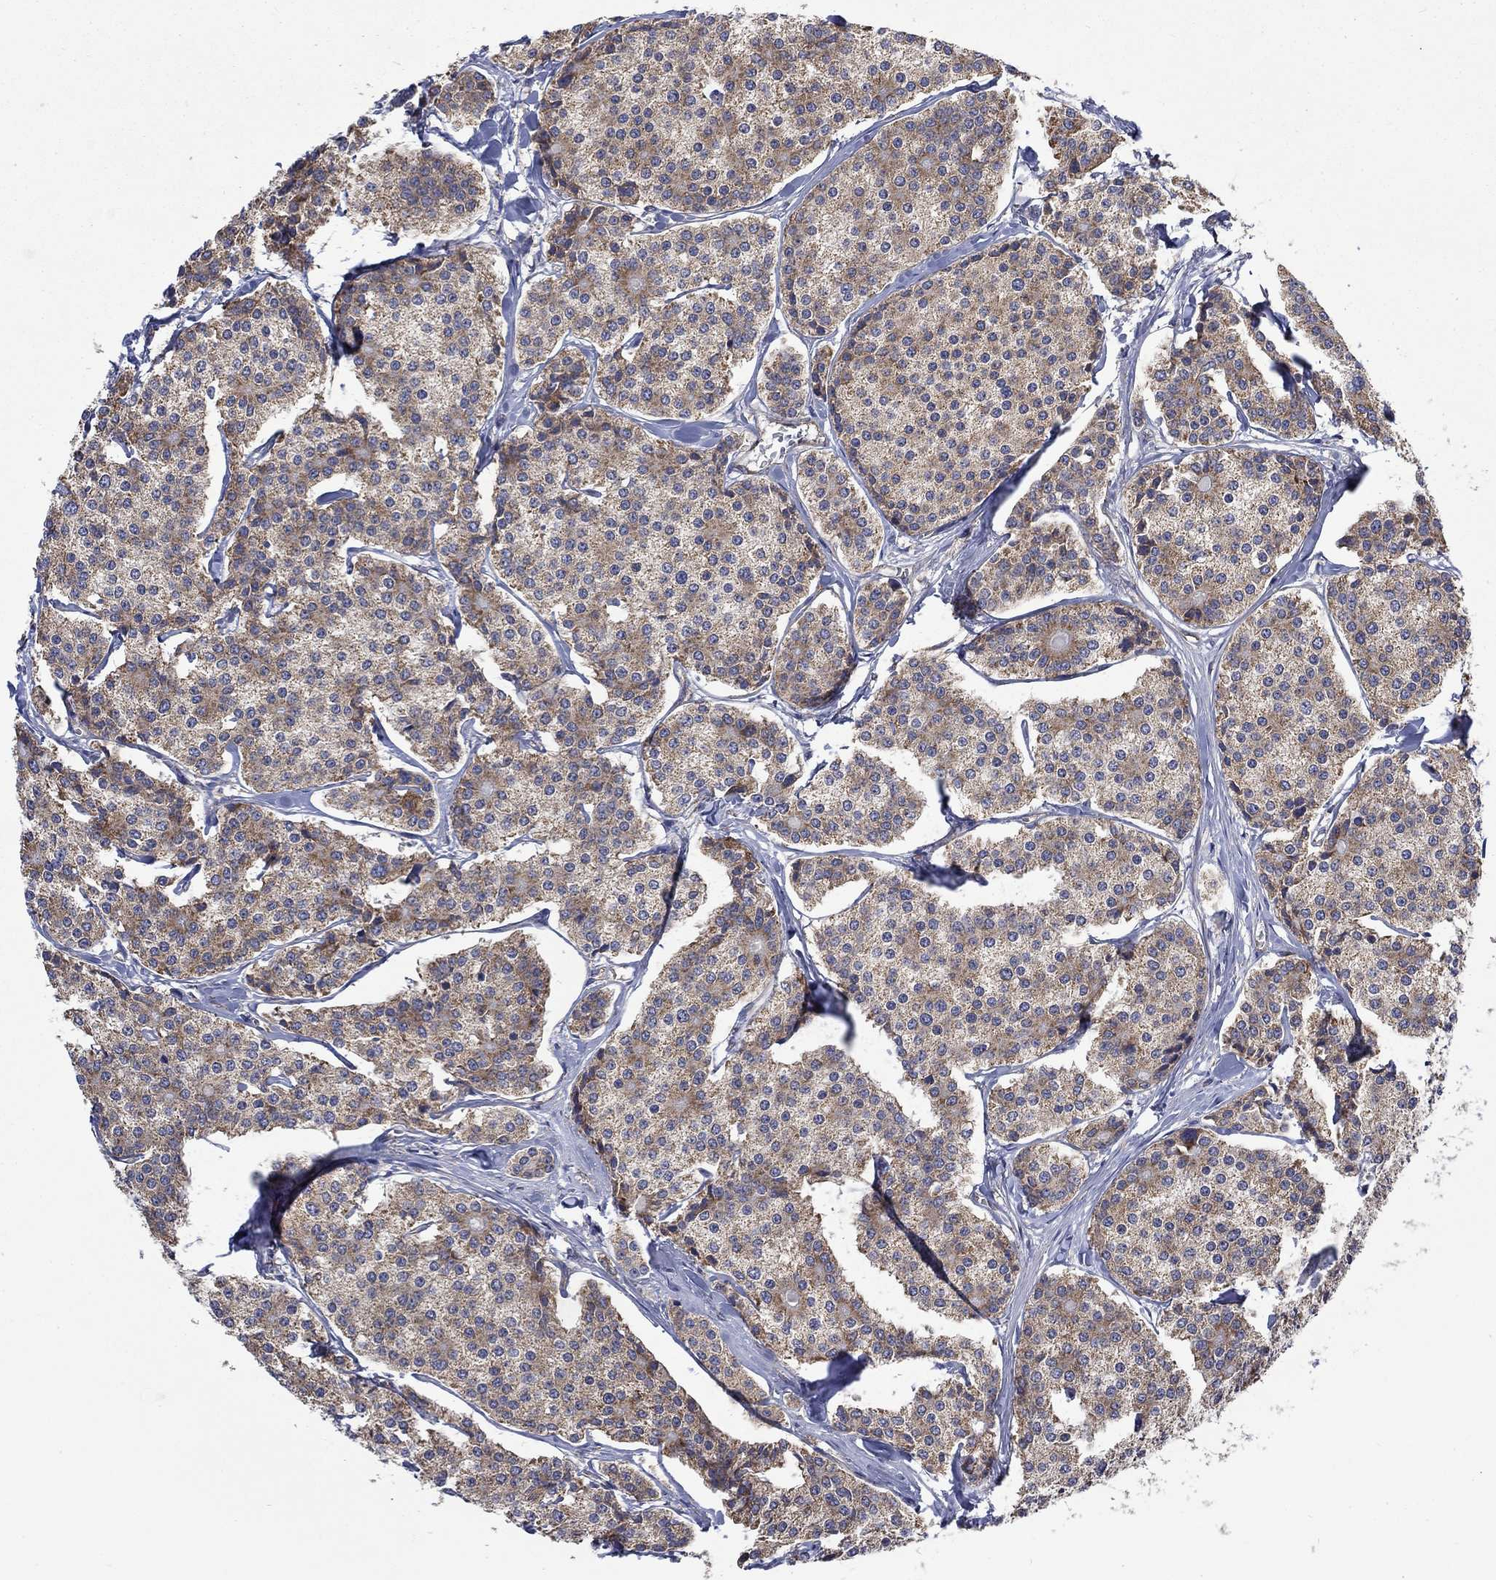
{"staining": {"intensity": "weak", "quantity": "25%-75%", "location": "cytoplasmic/membranous"}, "tissue": "carcinoid", "cell_type": "Tumor cells", "image_type": "cancer", "snomed": [{"axis": "morphology", "description": "Carcinoid, malignant, NOS"}, {"axis": "topography", "description": "Small intestine"}], "caption": "Human carcinoid (malignant) stained for a protein (brown) shows weak cytoplasmic/membranous positive positivity in about 25%-75% of tumor cells.", "gene": "RPLP0", "patient": {"sex": "female", "age": 65}}